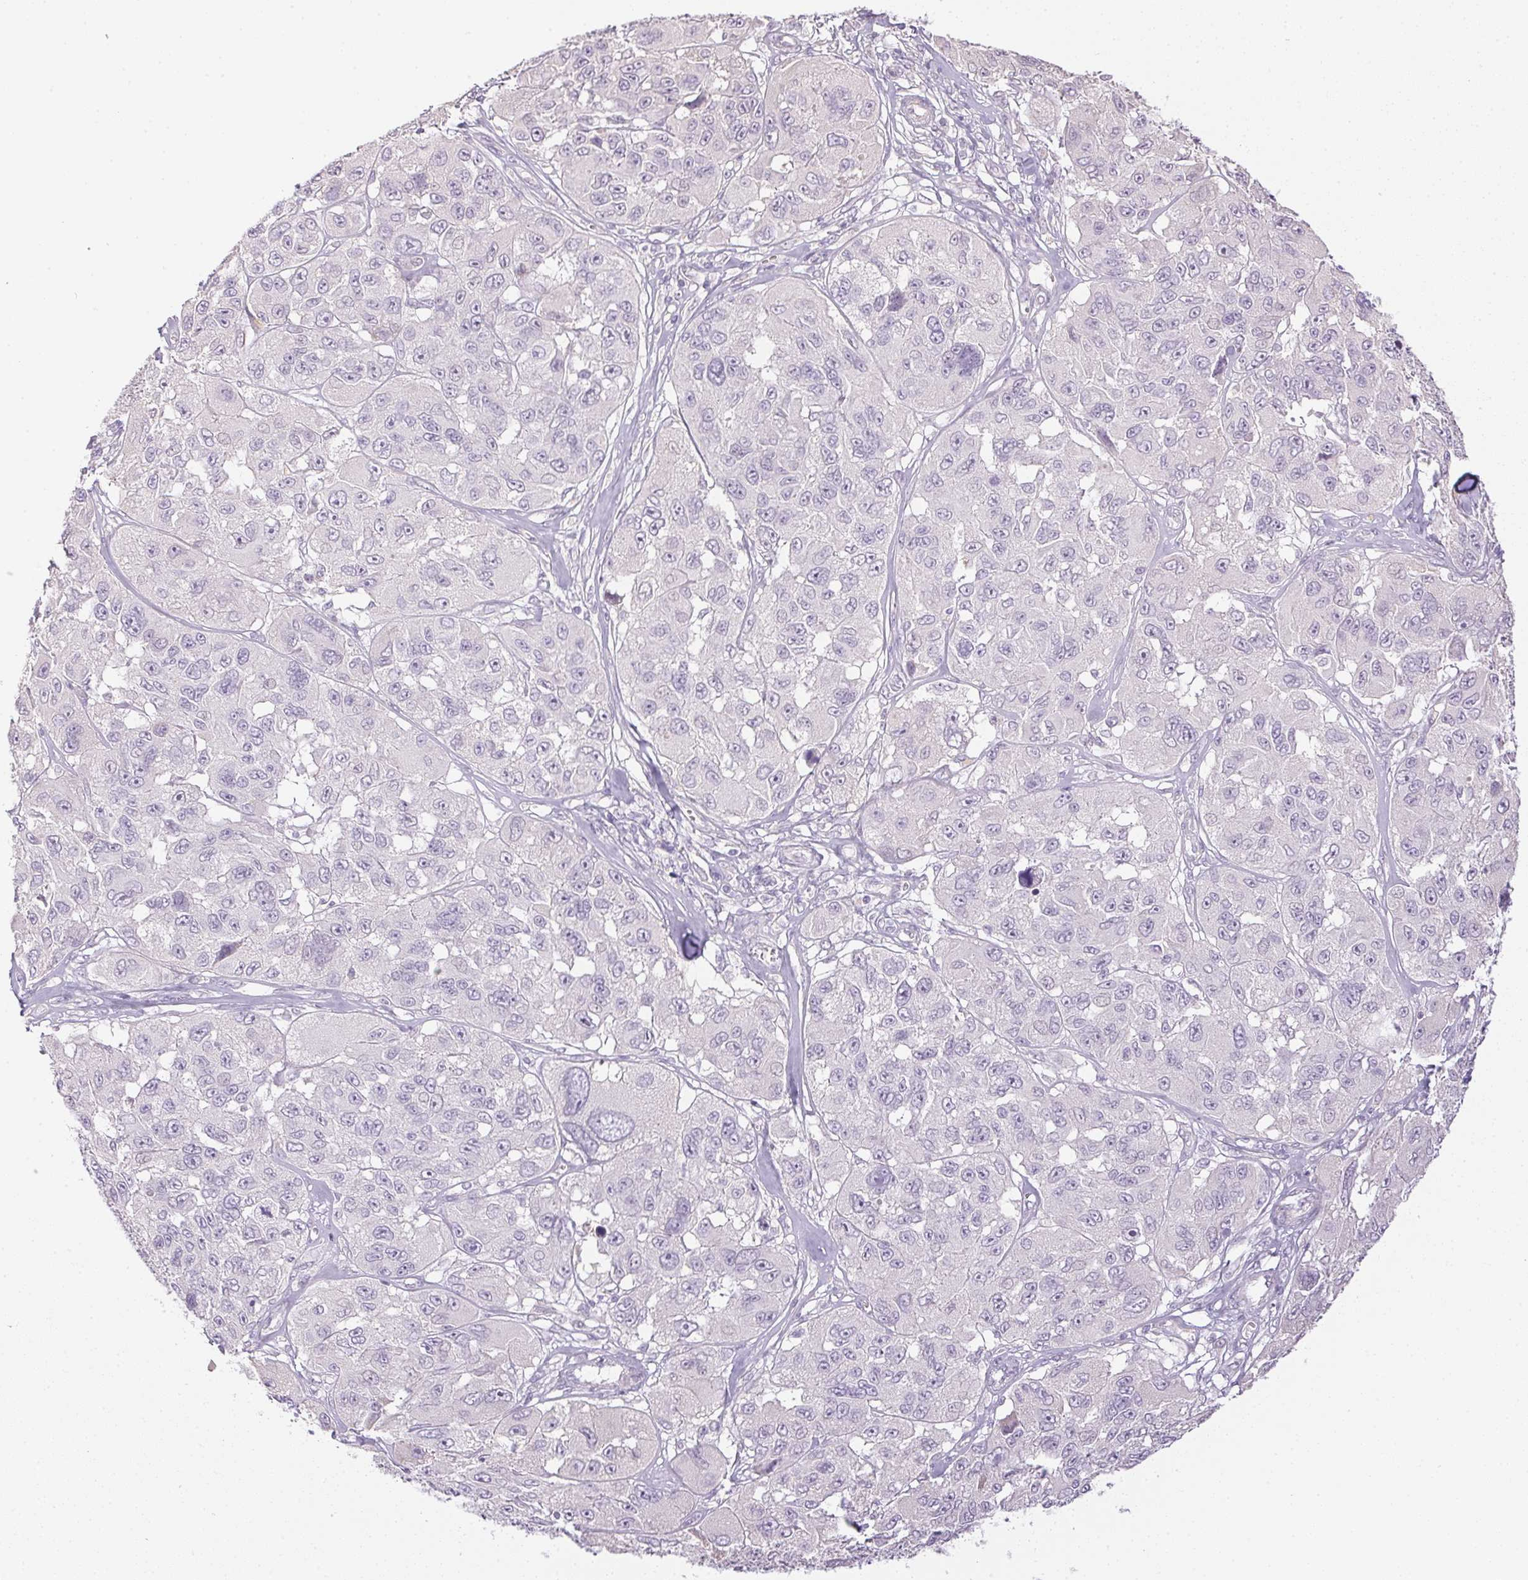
{"staining": {"intensity": "negative", "quantity": "none", "location": "none"}, "tissue": "melanoma", "cell_type": "Tumor cells", "image_type": "cancer", "snomed": [{"axis": "morphology", "description": "Malignant melanoma, NOS"}, {"axis": "topography", "description": "Skin"}], "caption": "Malignant melanoma stained for a protein using immunohistochemistry demonstrates no positivity tumor cells.", "gene": "CTCFL", "patient": {"sex": "female", "age": 66}}